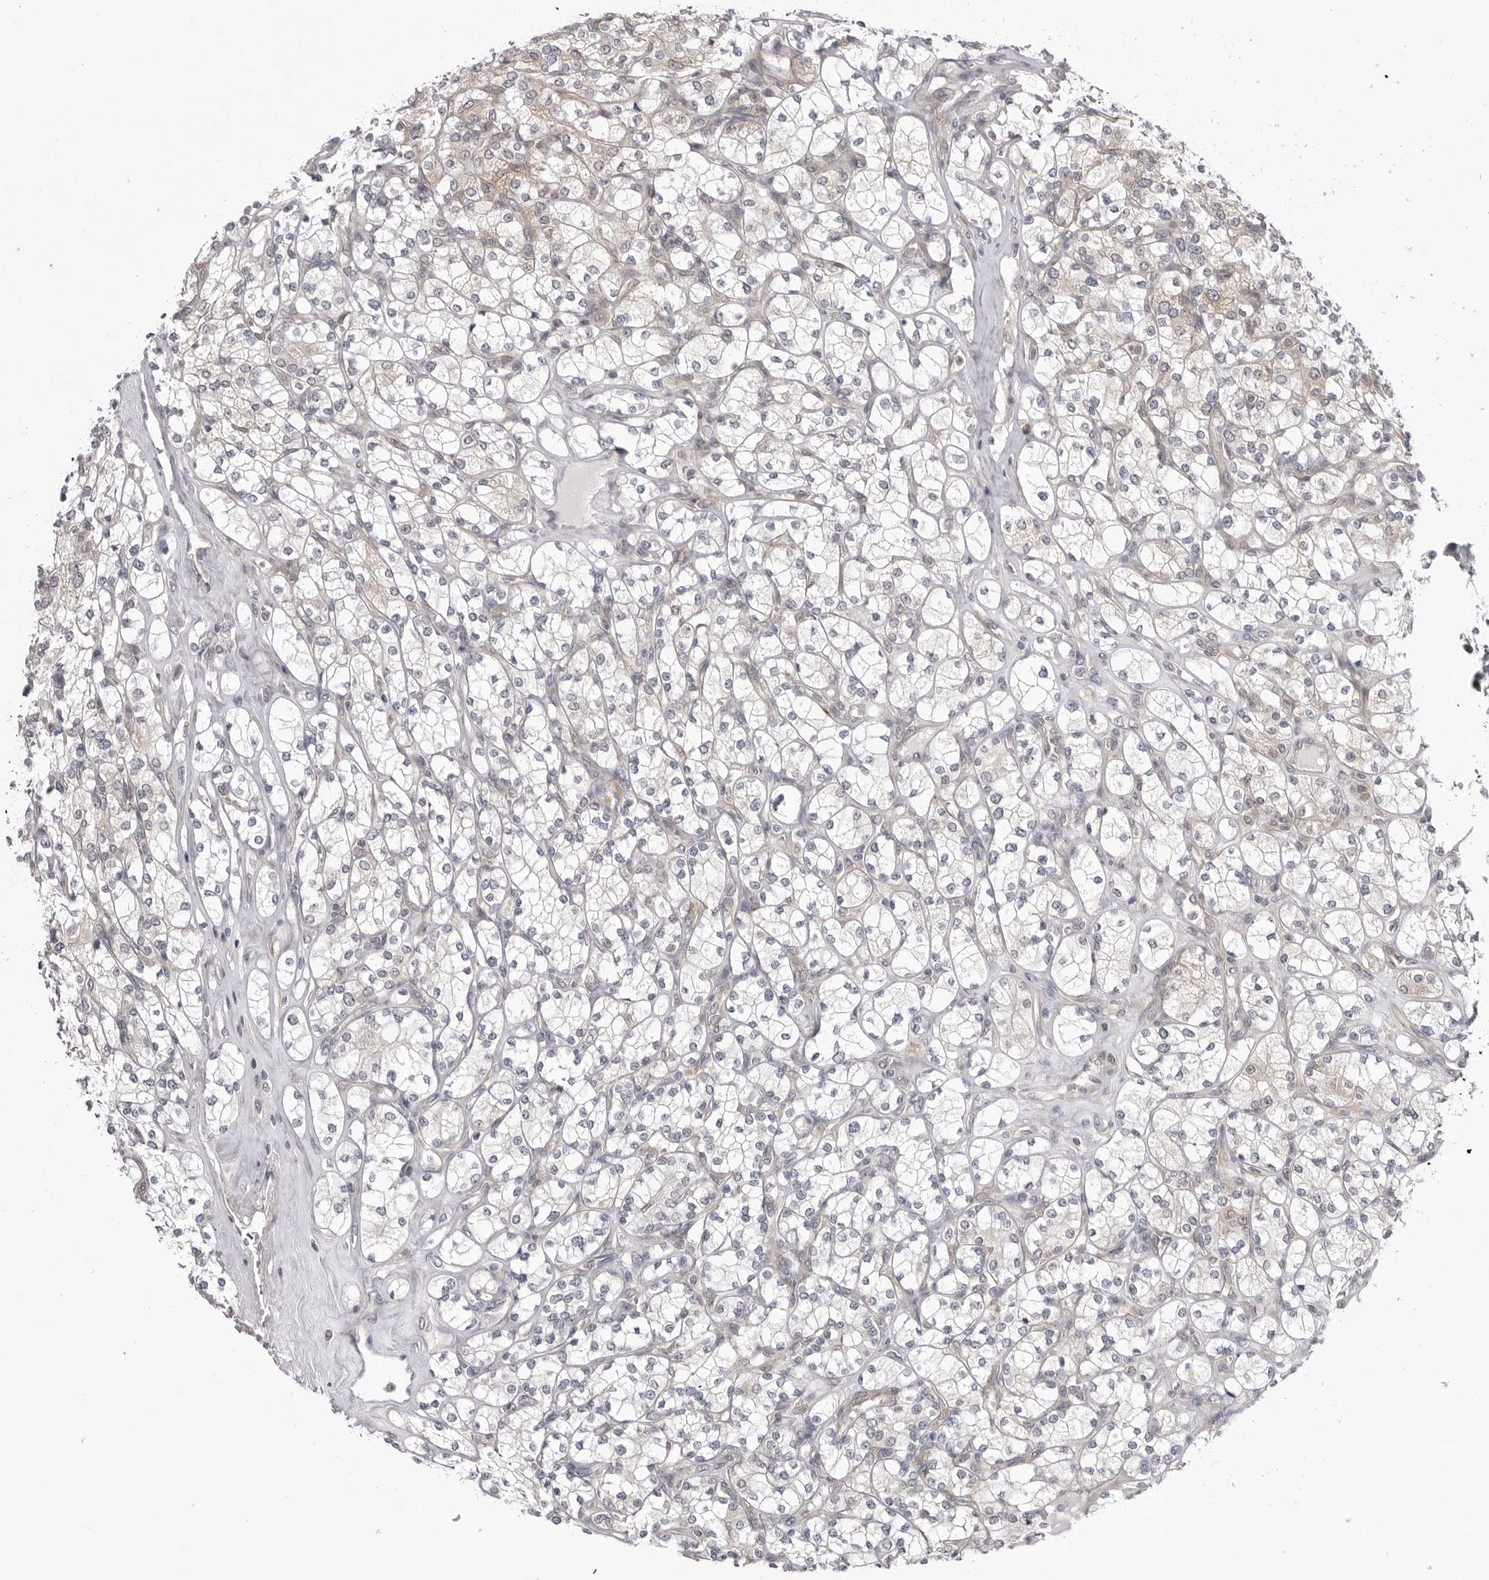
{"staining": {"intensity": "weak", "quantity": "<25%", "location": "cytoplasmic/membranous"}, "tissue": "renal cancer", "cell_type": "Tumor cells", "image_type": "cancer", "snomed": [{"axis": "morphology", "description": "Adenocarcinoma, NOS"}, {"axis": "topography", "description": "Kidney"}], "caption": "The photomicrograph exhibits no staining of tumor cells in renal cancer (adenocarcinoma).", "gene": "CCDC18", "patient": {"sex": "male", "age": 77}}